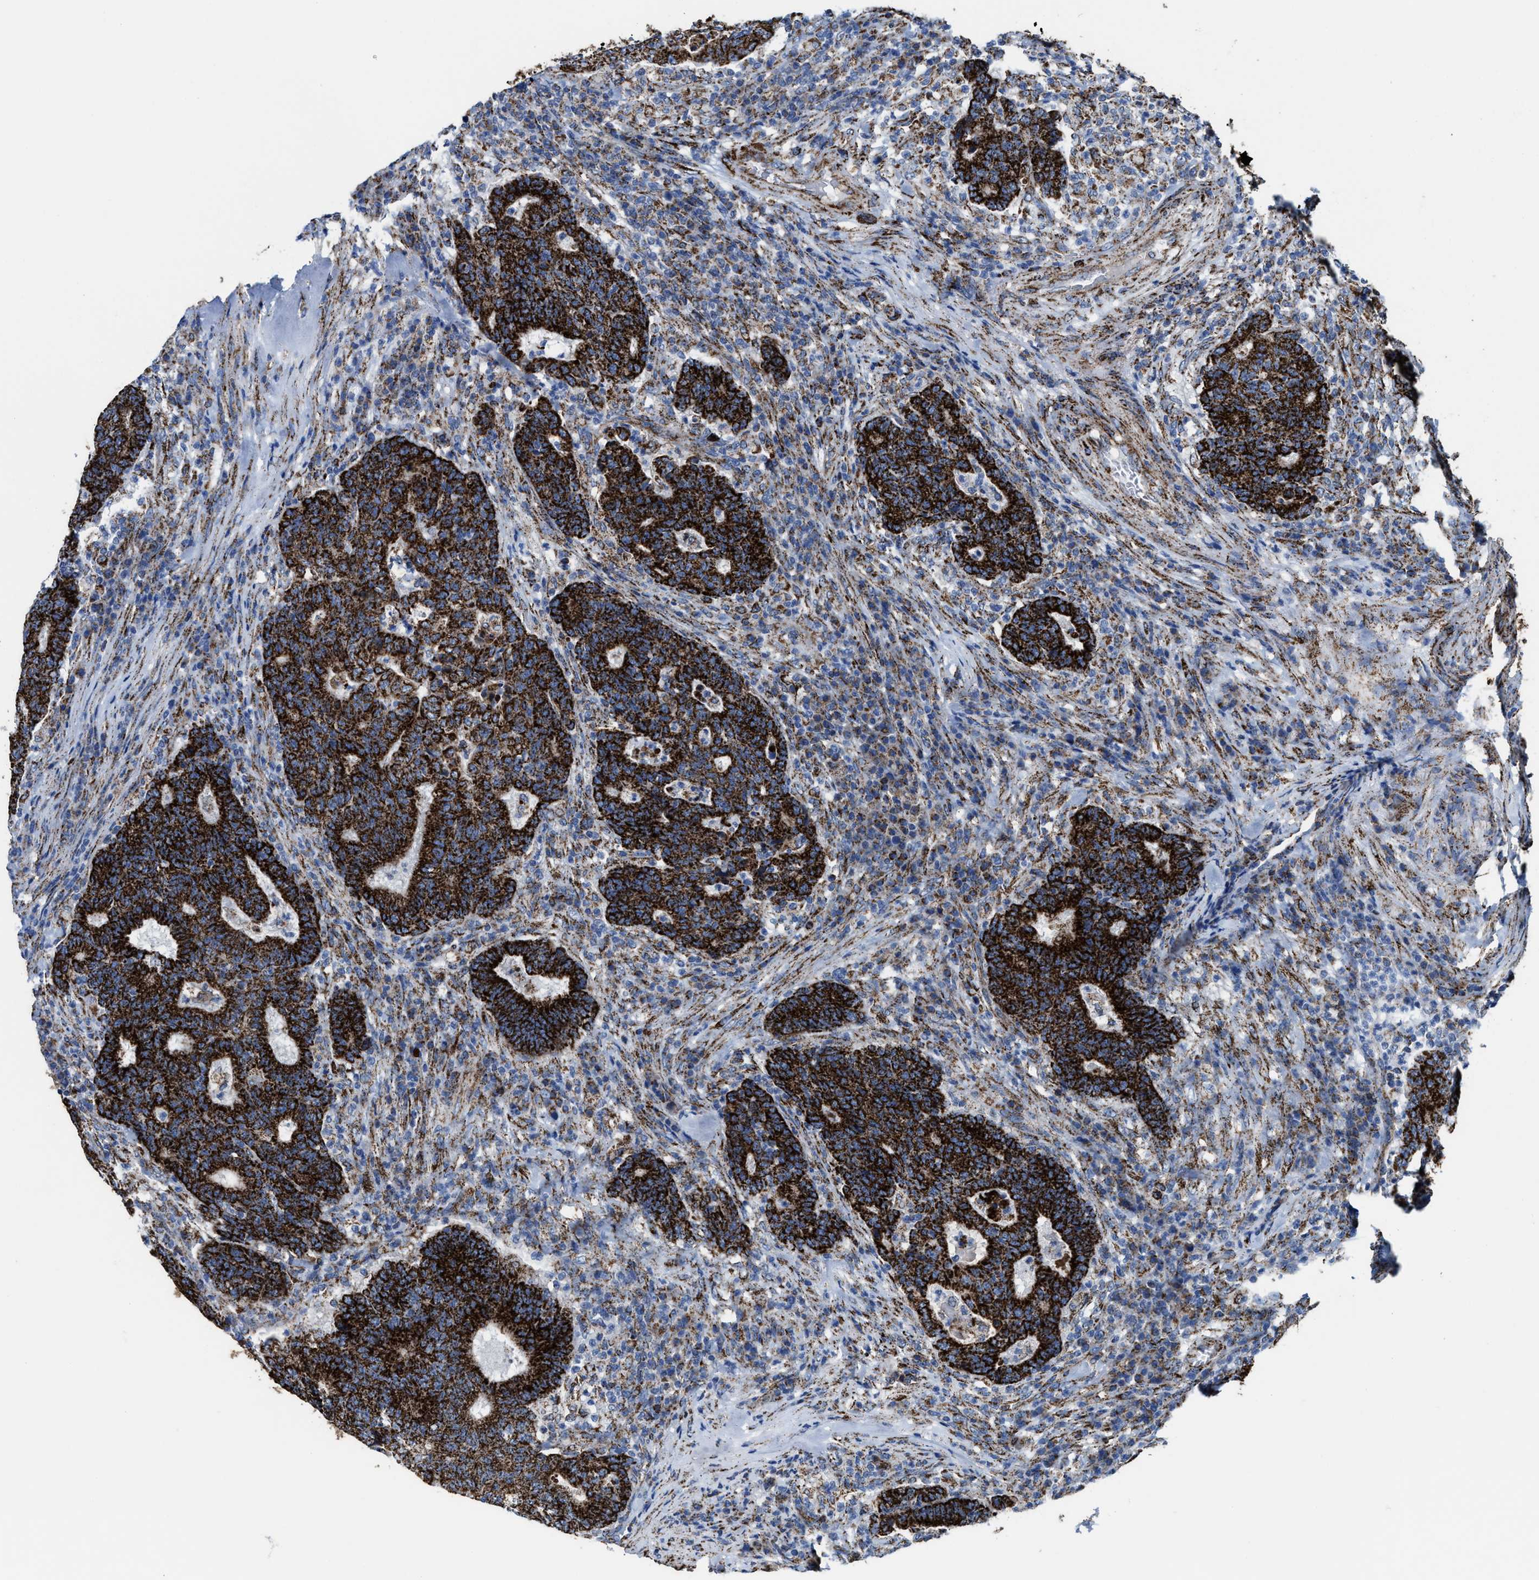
{"staining": {"intensity": "strong", "quantity": ">75%", "location": "cytoplasmic/membranous"}, "tissue": "colorectal cancer", "cell_type": "Tumor cells", "image_type": "cancer", "snomed": [{"axis": "morphology", "description": "Adenocarcinoma, NOS"}, {"axis": "topography", "description": "Colon"}], "caption": "Tumor cells exhibit strong cytoplasmic/membranous expression in about >75% of cells in adenocarcinoma (colorectal). (Brightfield microscopy of DAB IHC at high magnification).", "gene": "ALDH1B1", "patient": {"sex": "female", "age": 75}}